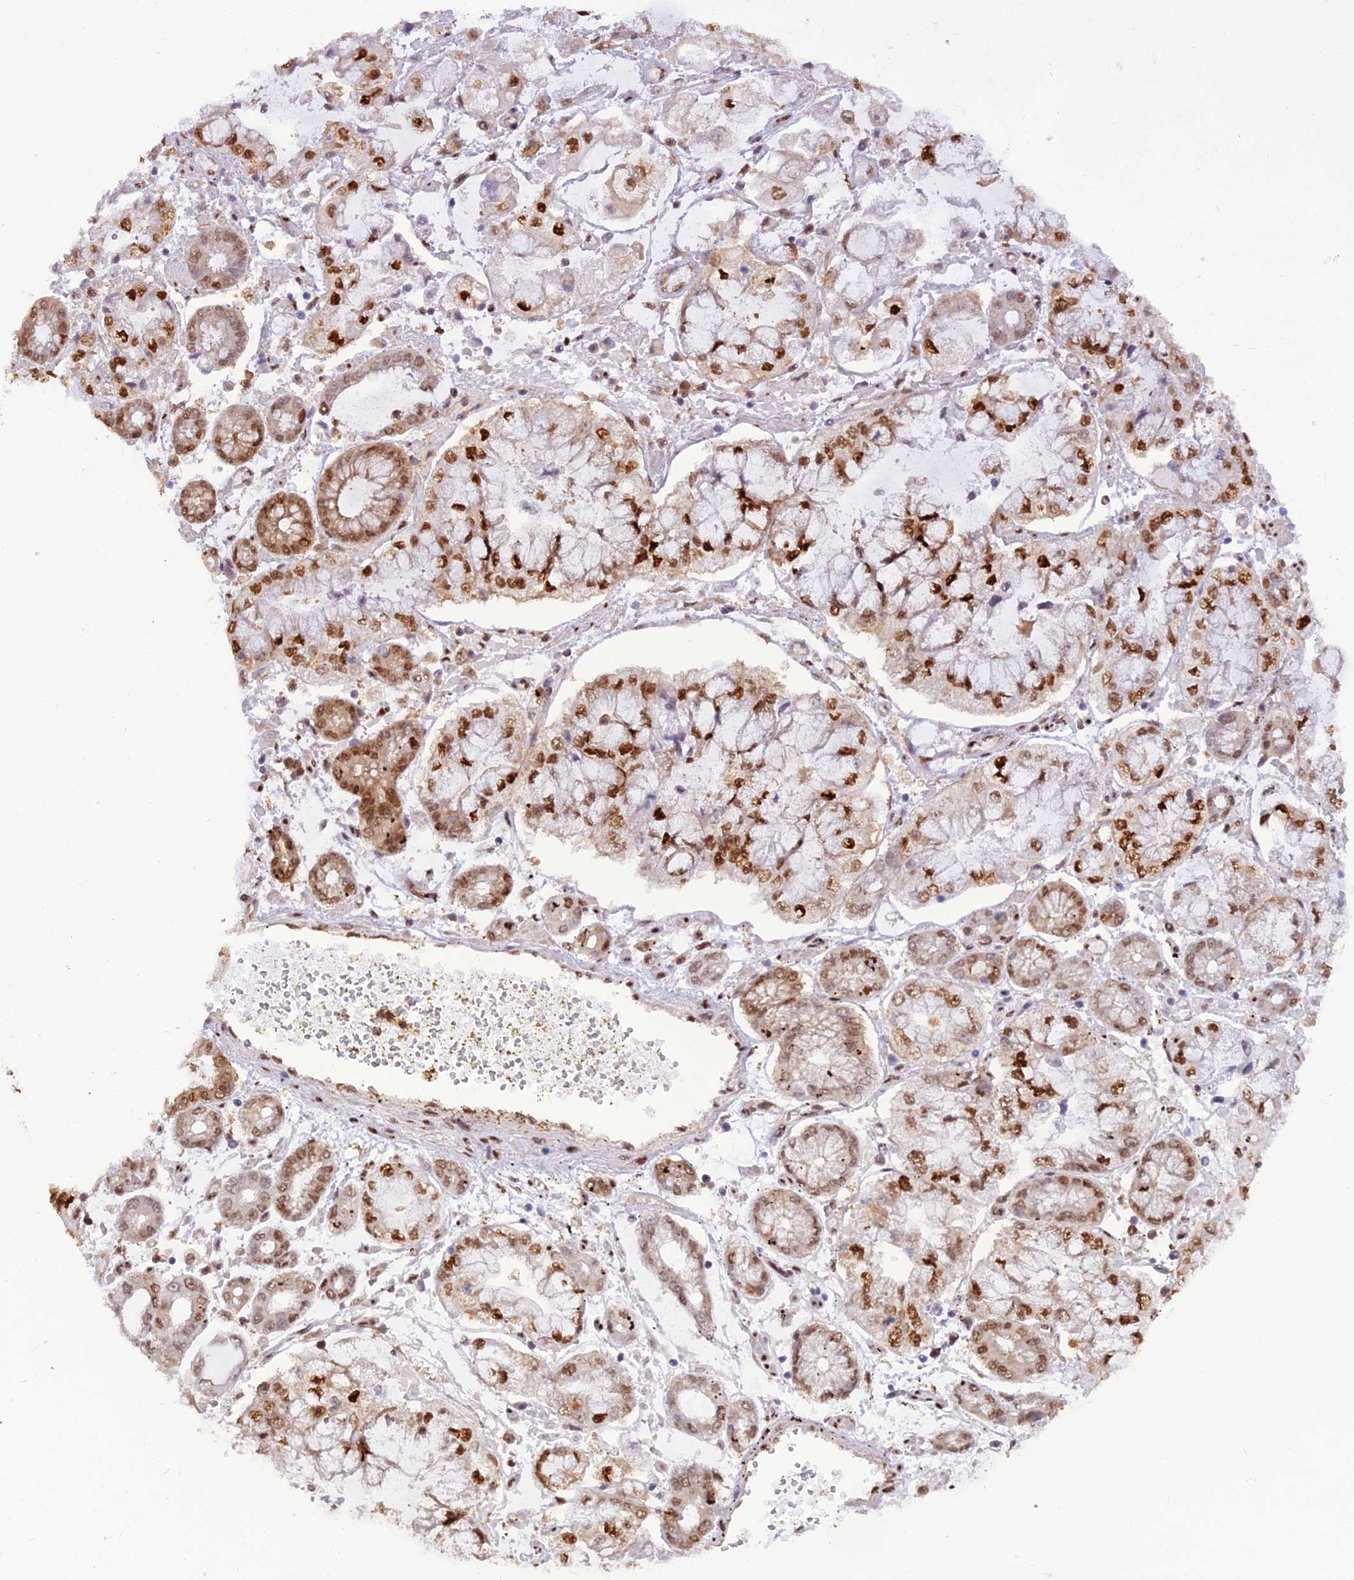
{"staining": {"intensity": "moderate", "quantity": ">75%", "location": "nuclear"}, "tissue": "stomach cancer", "cell_type": "Tumor cells", "image_type": "cancer", "snomed": [{"axis": "morphology", "description": "Adenocarcinoma, NOS"}, {"axis": "topography", "description": "Stomach"}], "caption": "High-power microscopy captured an immunohistochemistry photomicrograph of stomach cancer, revealing moderate nuclear expression in approximately >75% of tumor cells.", "gene": "NPEPL1", "patient": {"sex": "male", "age": 76}}